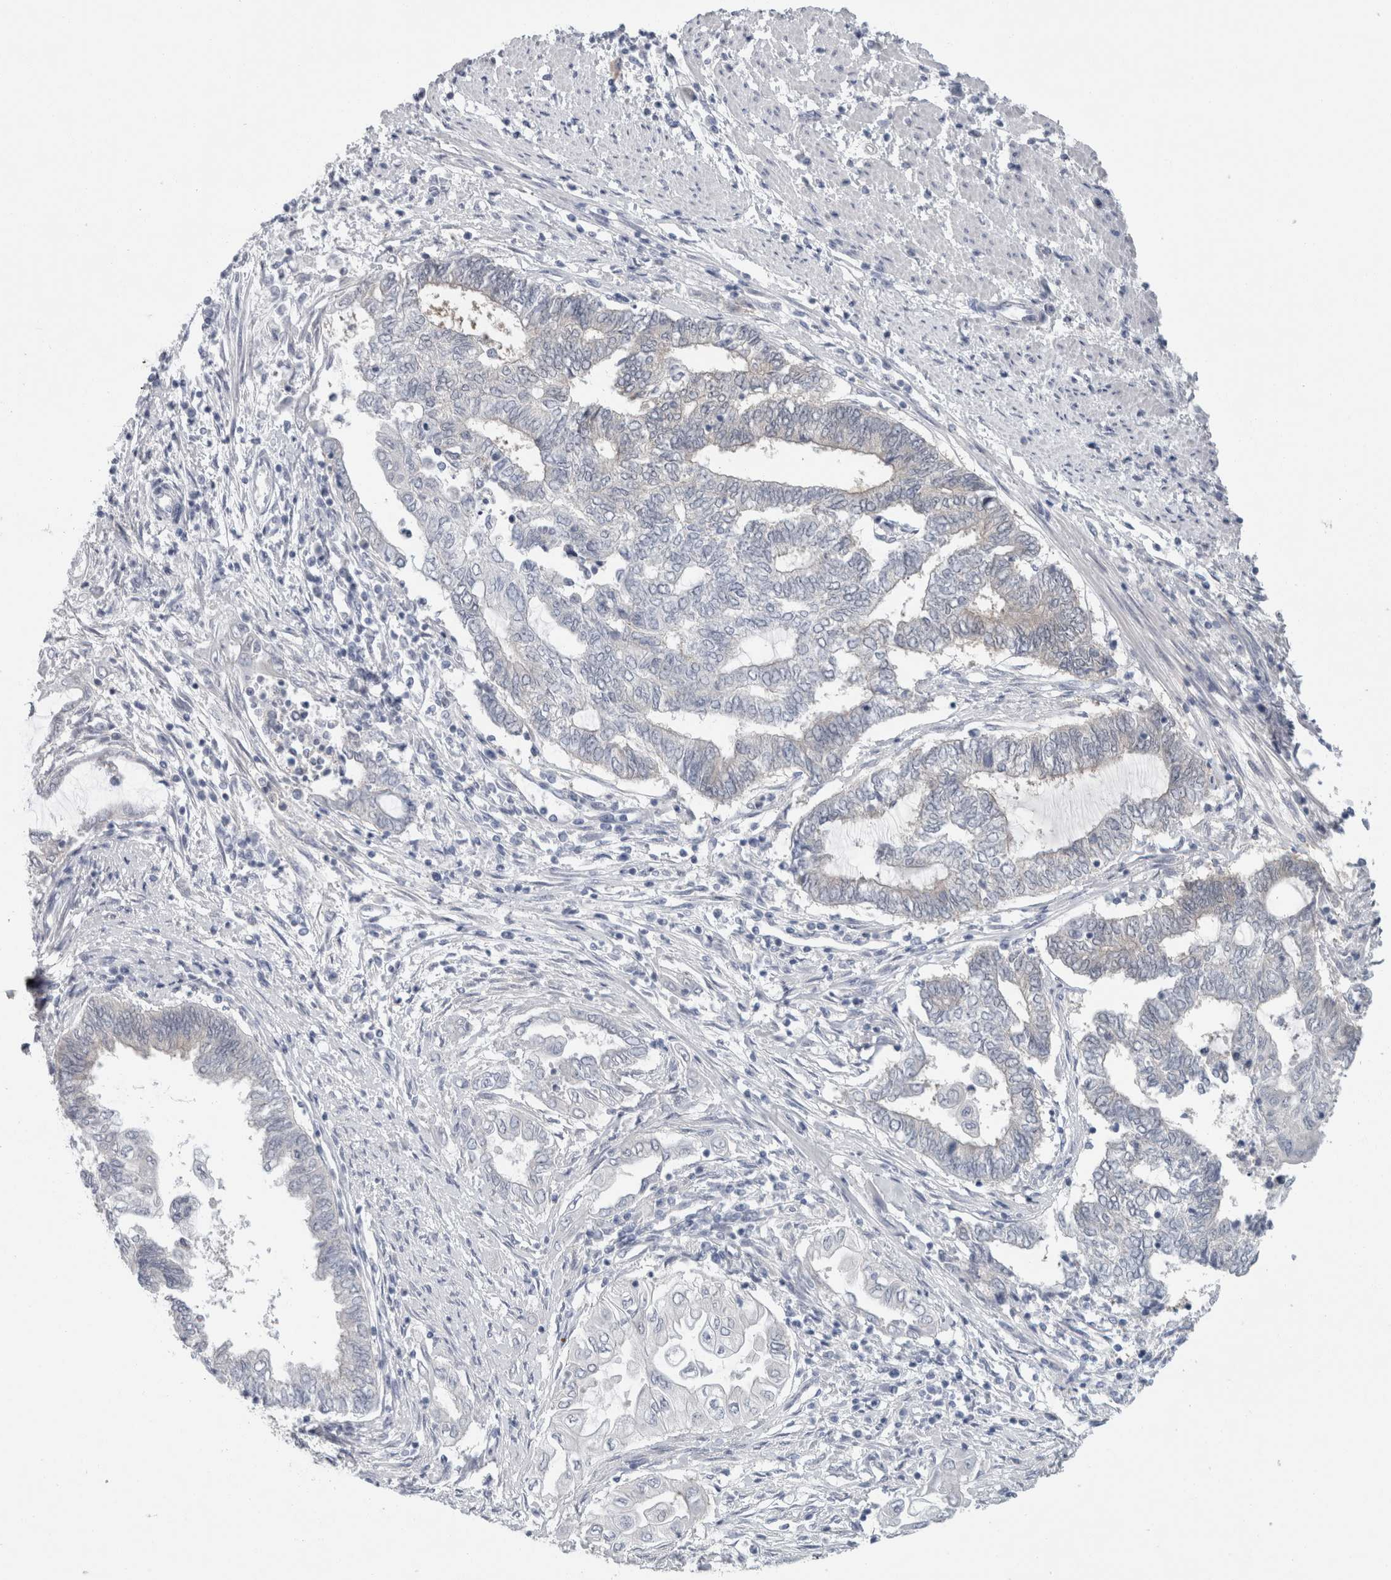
{"staining": {"intensity": "negative", "quantity": "none", "location": "none"}, "tissue": "endometrial cancer", "cell_type": "Tumor cells", "image_type": "cancer", "snomed": [{"axis": "morphology", "description": "Adenocarcinoma, NOS"}, {"axis": "topography", "description": "Uterus"}, {"axis": "topography", "description": "Endometrium"}], "caption": "Human endometrial adenocarcinoma stained for a protein using IHC displays no staining in tumor cells.", "gene": "CASP6", "patient": {"sex": "female", "age": 70}}